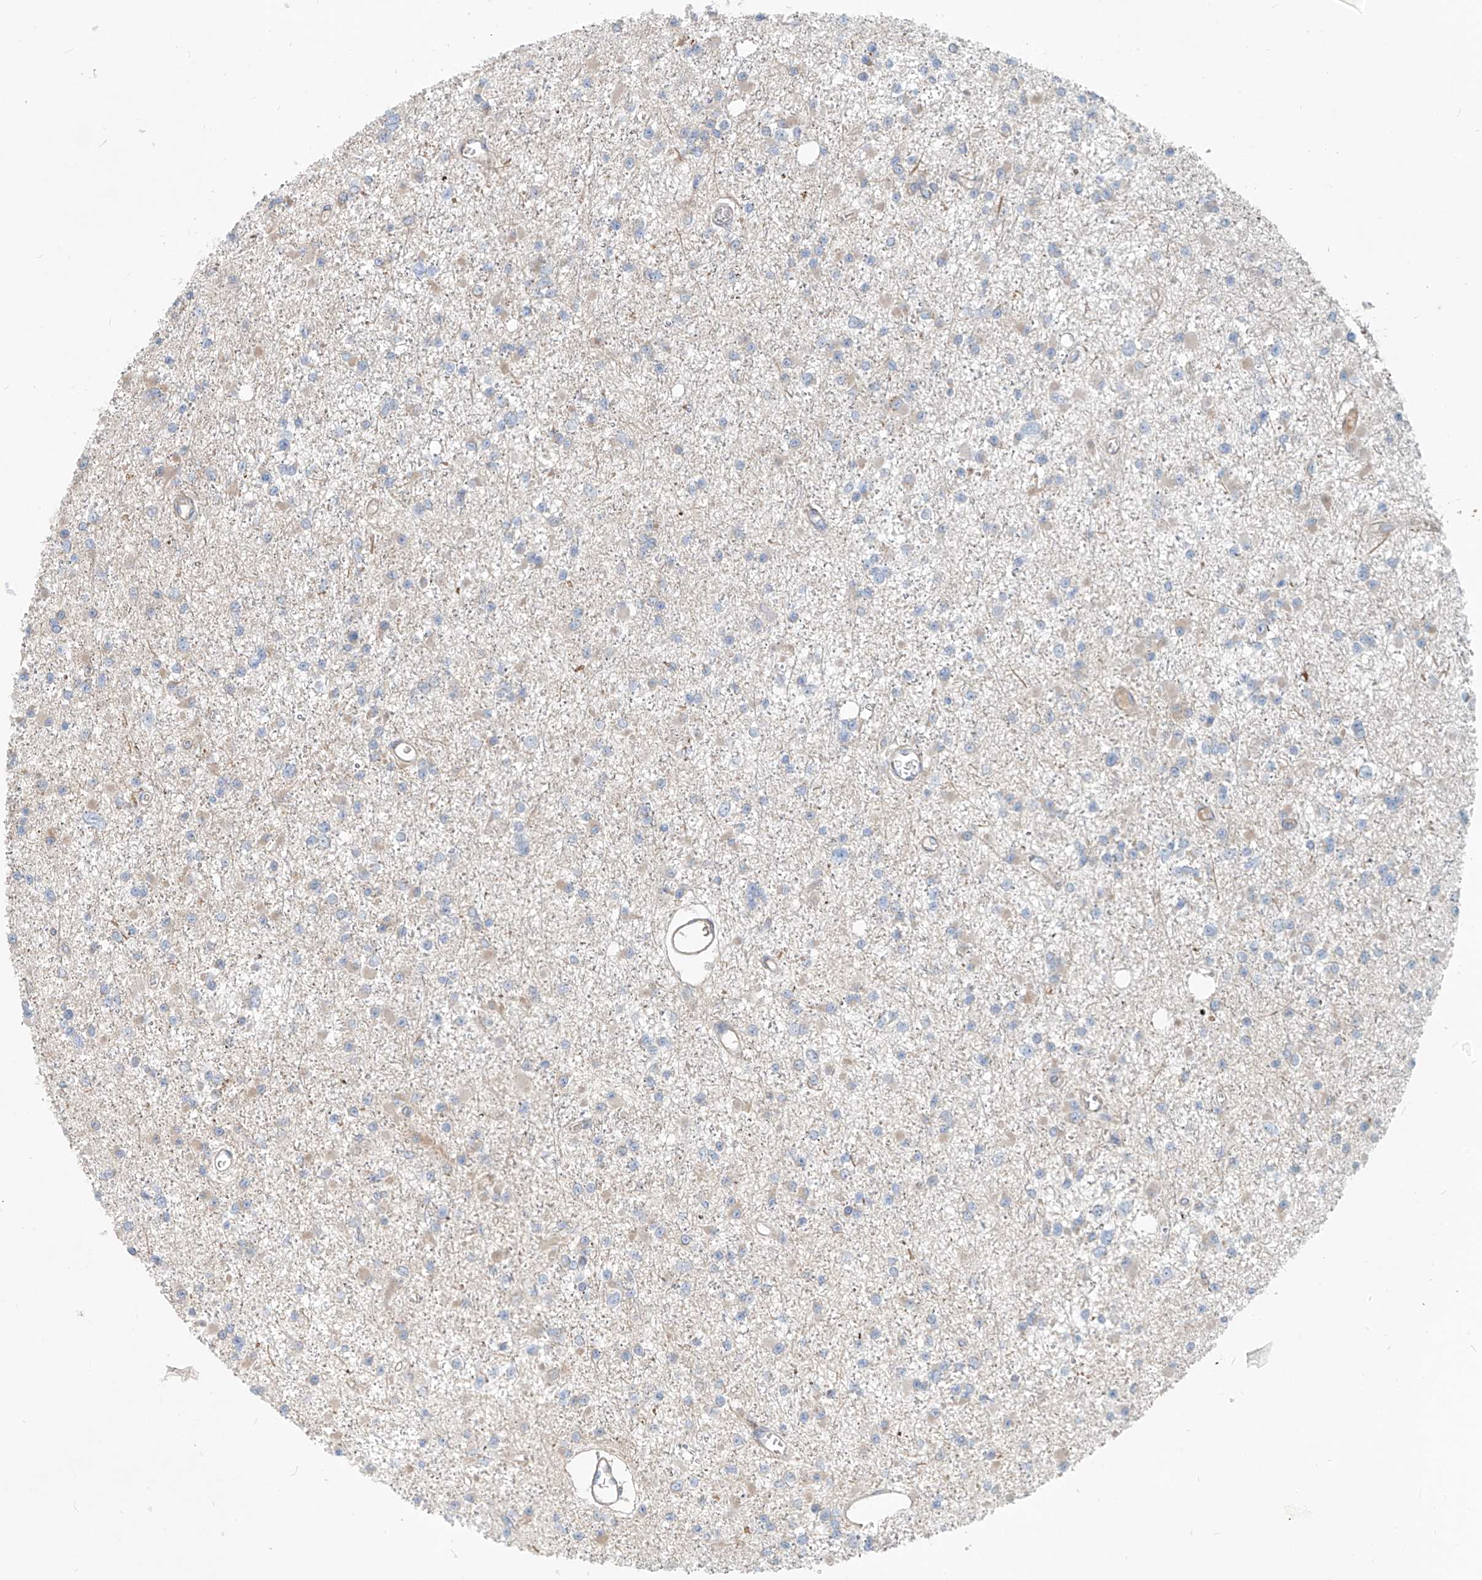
{"staining": {"intensity": "negative", "quantity": "none", "location": "none"}, "tissue": "glioma", "cell_type": "Tumor cells", "image_type": "cancer", "snomed": [{"axis": "morphology", "description": "Glioma, malignant, Low grade"}, {"axis": "topography", "description": "Brain"}], "caption": "Tumor cells are negative for brown protein staining in malignant glioma (low-grade).", "gene": "SASH1", "patient": {"sex": "female", "age": 22}}